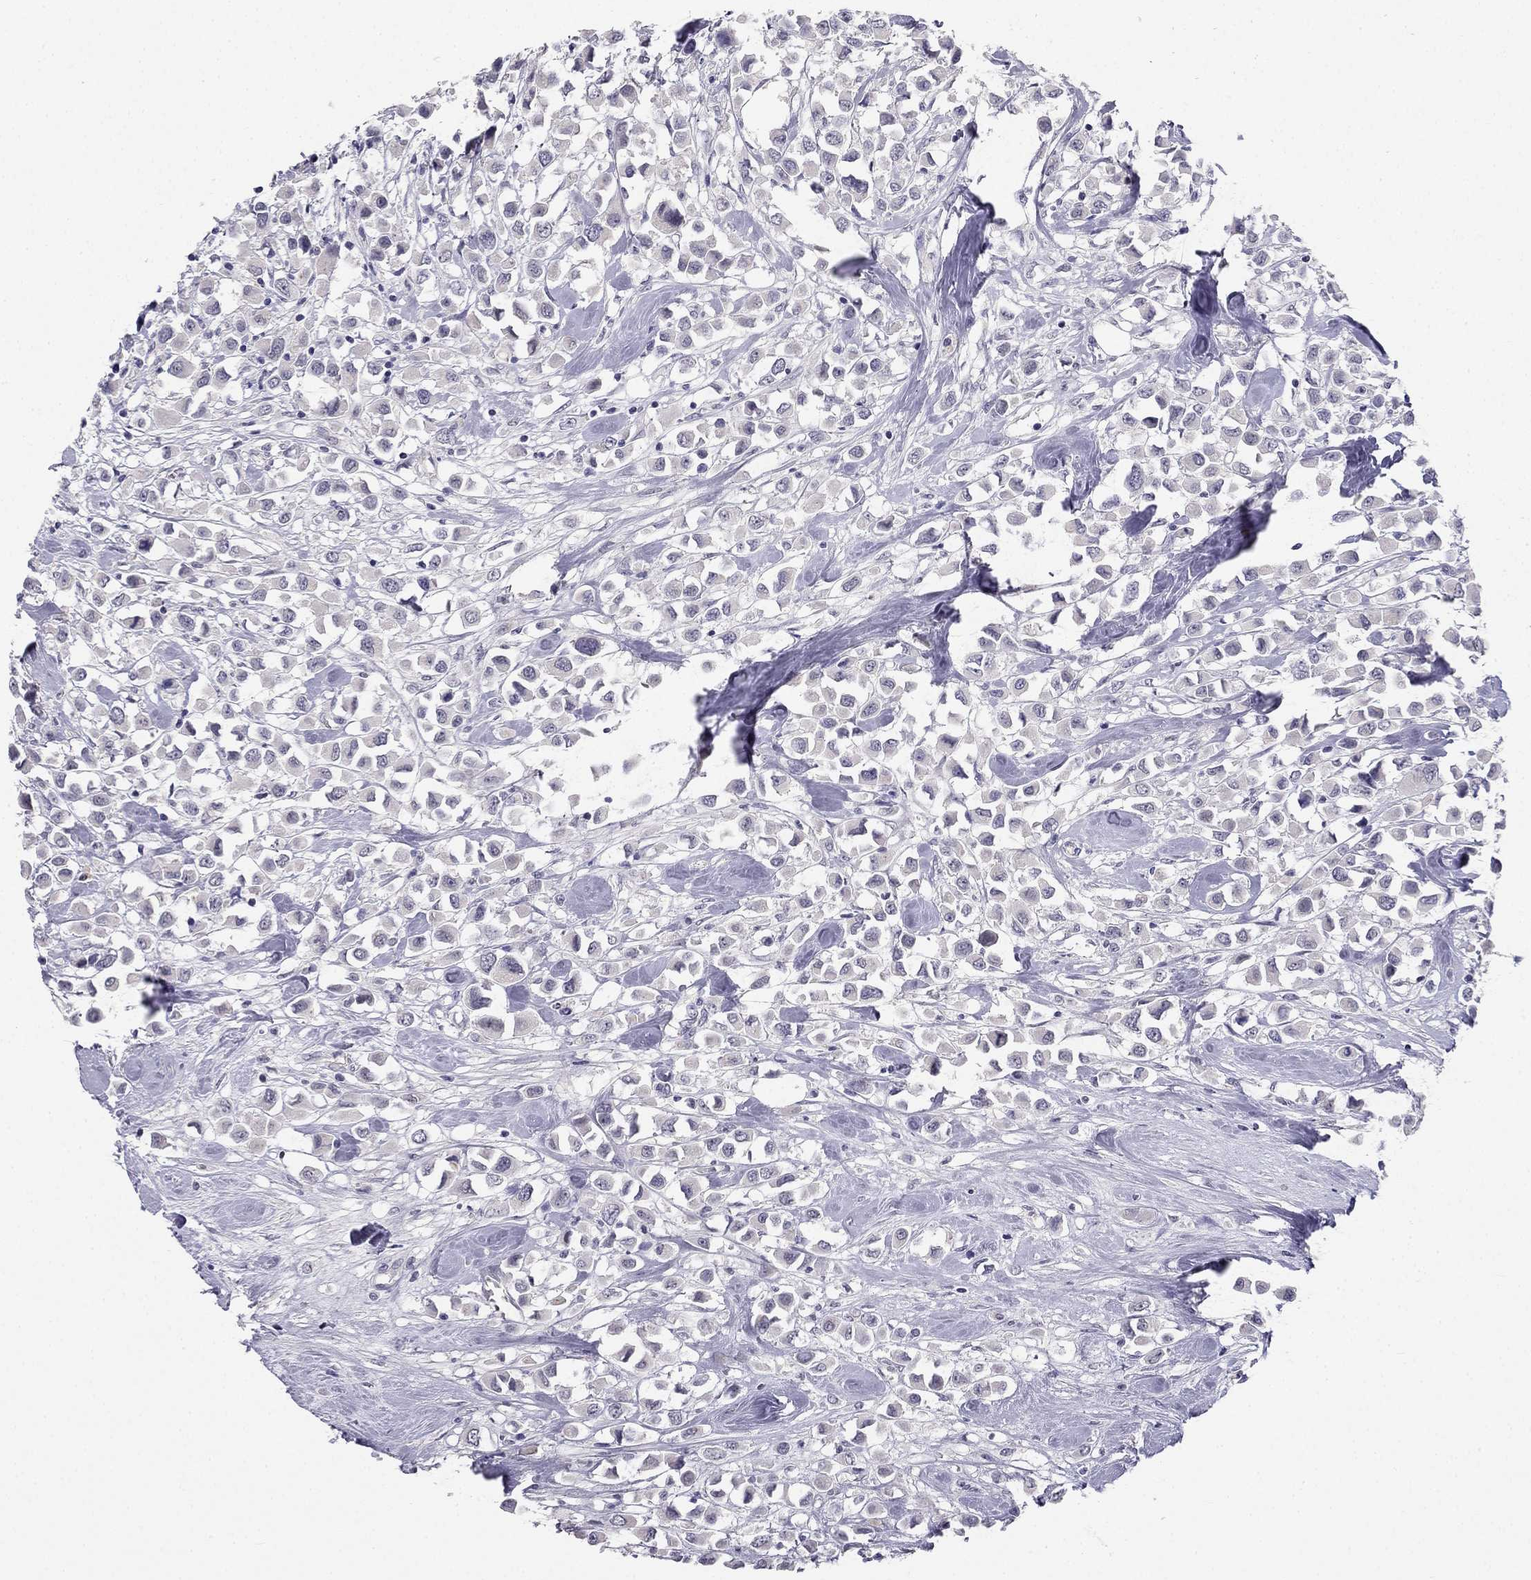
{"staining": {"intensity": "negative", "quantity": "none", "location": "none"}, "tissue": "breast cancer", "cell_type": "Tumor cells", "image_type": "cancer", "snomed": [{"axis": "morphology", "description": "Duct carcinoma"}, {"axis": "topography", "description": "Breast"}], "caption": "The image shows no significant expression in tumor cells of breast cancer (infiltrating ductal carcinoma).", "gene": "C16orf89", "patient": {"sex": "female", "age": 61}}